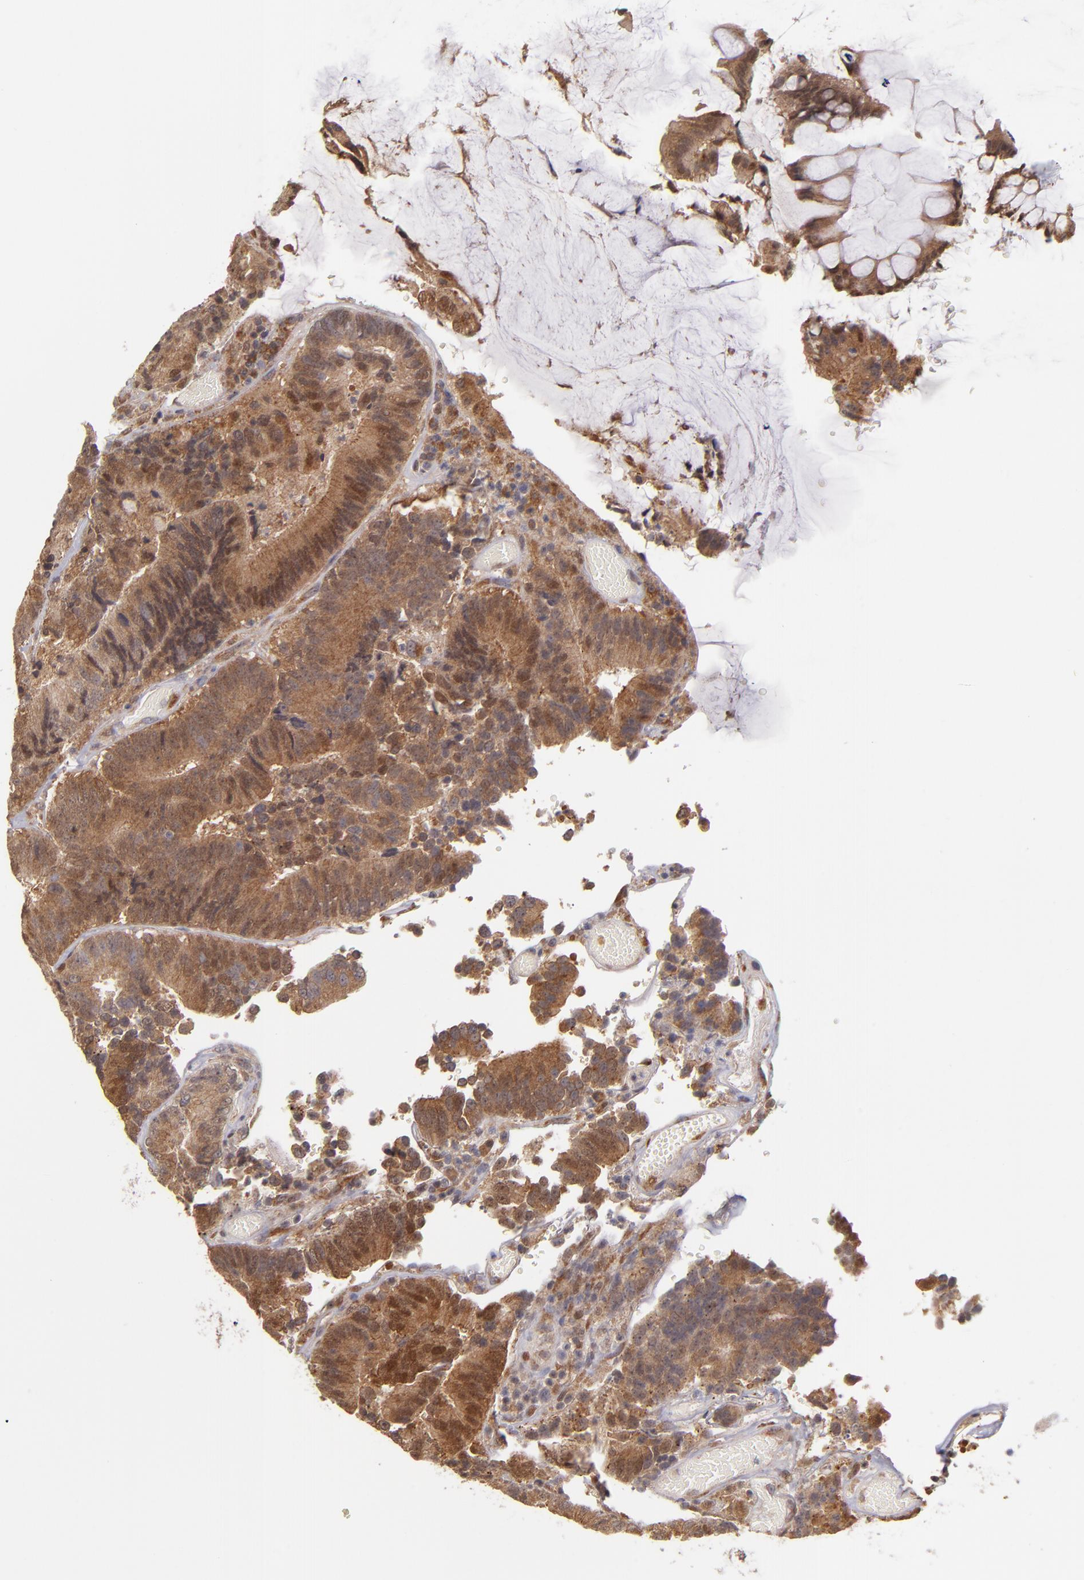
{"staining": {"intensity": "strong", "quantity": ">75%", "location": "cytoplasmic/membranous"}, "tissue": "colorectal cancer", "cell_type": "Tumor cells", "image_type": "cancer", "snomed": [{"axis": "morphology", "description": "Normal tissue, NOS"}, {"axis": "morphology", "description": "Adenocarcinoma, NOS"}, {"axis": "topography", "description": "Colon"}], "caption": "The image exhibits staining of colorectal cancer (adenocarcinoma), revealing strong cytoplasmic/membranous protein expression (brown color) within tumor cells. The protein is shown in brown color, while the nuclei are stained blue.", "gene": "CASP1", "patient": {"sex": "female", "age": 78}}